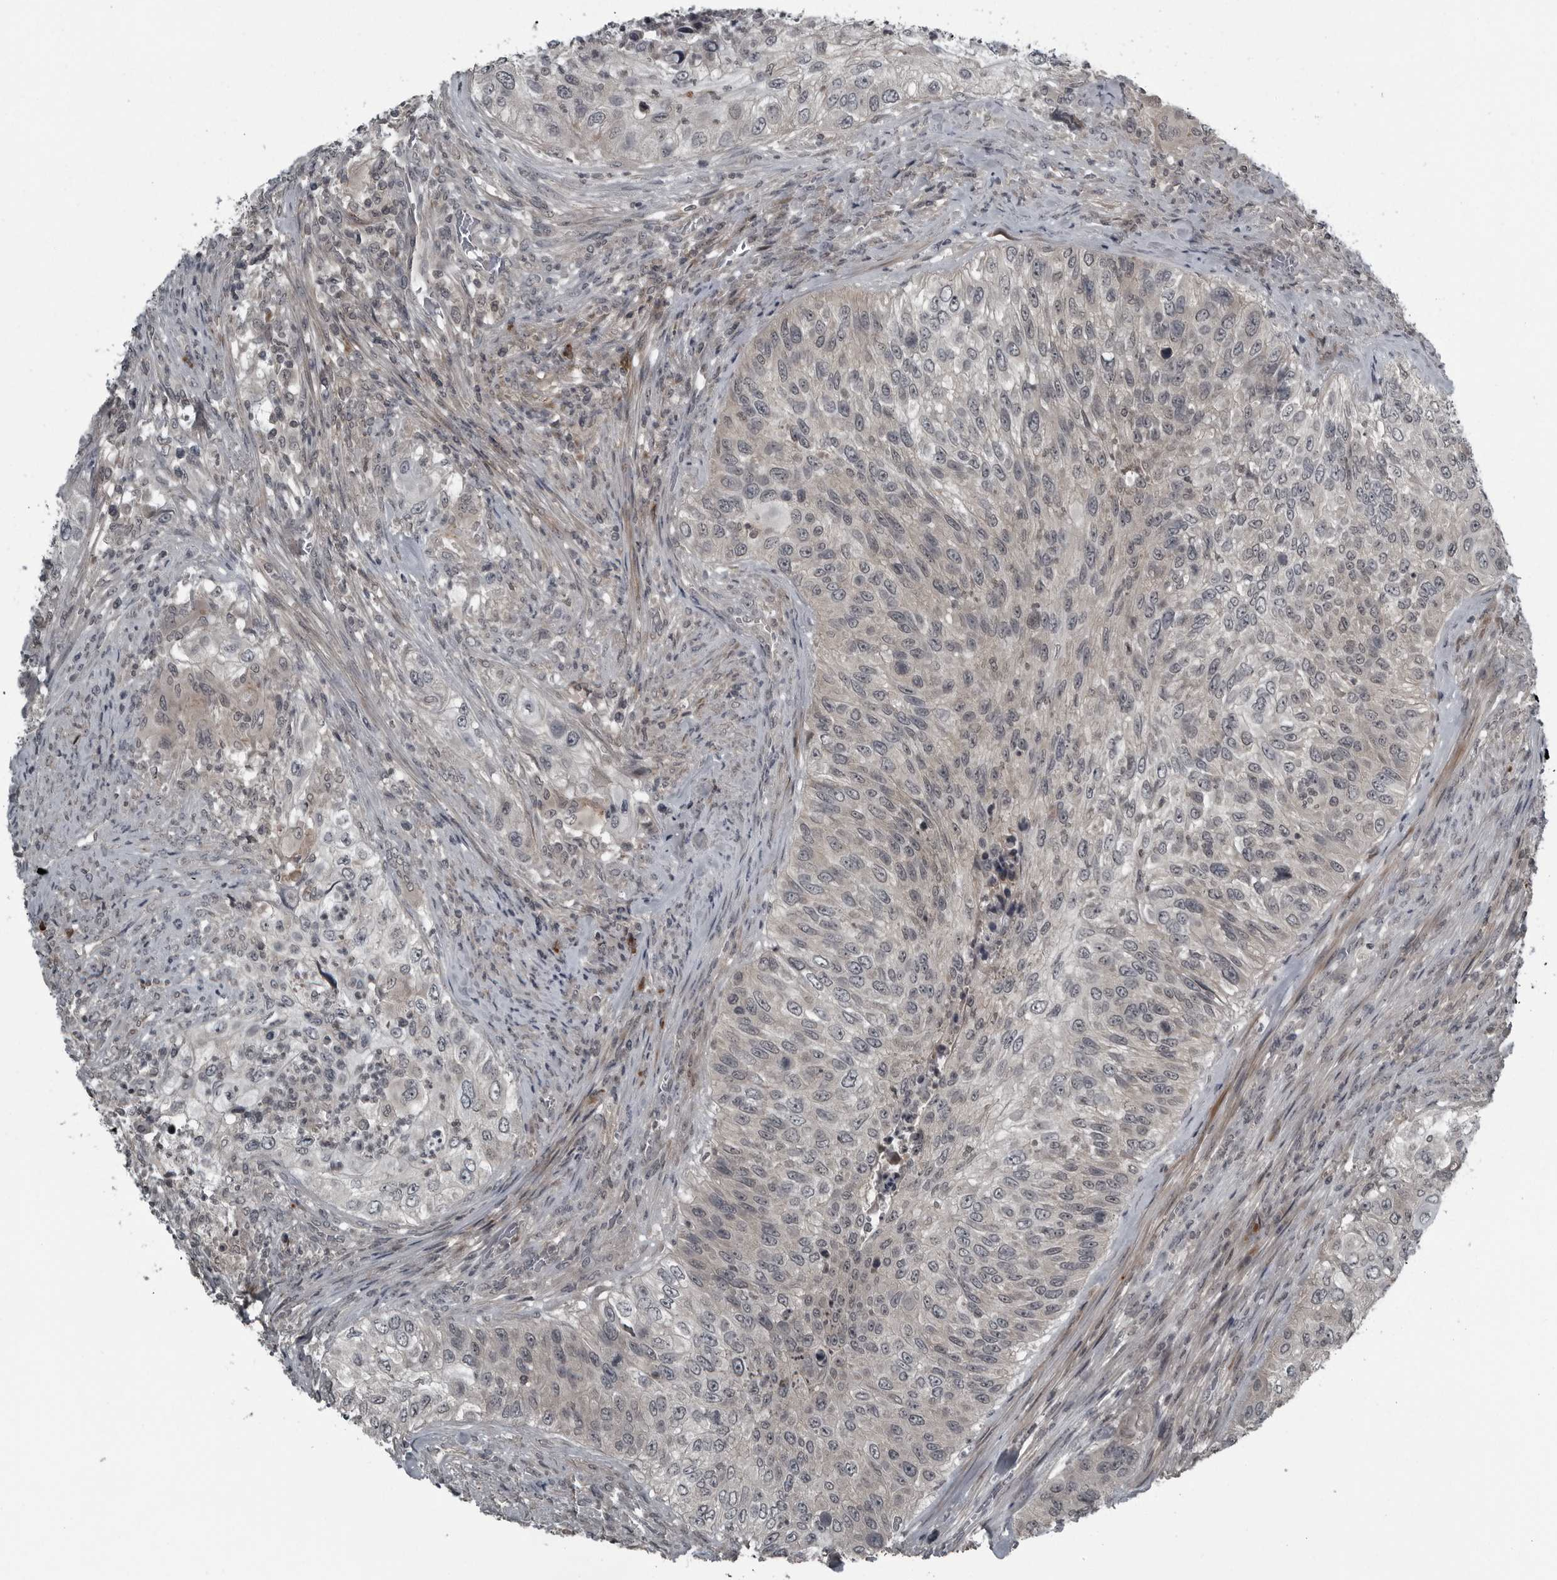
{"staining": {"intensity": "negative", "quantity": "none", "location": "none"}, "tissue": "urothelial cancer", "cell_type": "Tumor cells", "image_type": "cancer", "snomed": [{"axis": "morphology", "description": "Urothelial carcinoma, High grade"}, {"axis": "topography", "description": "Urinary bladder"}], "caption": "IHC micrograph of urothelial cancer stained for a protein (brown), which displays no staining in tumor cells.", "gene": "GAK", "patient": {"sex": "female", "age": 60}}